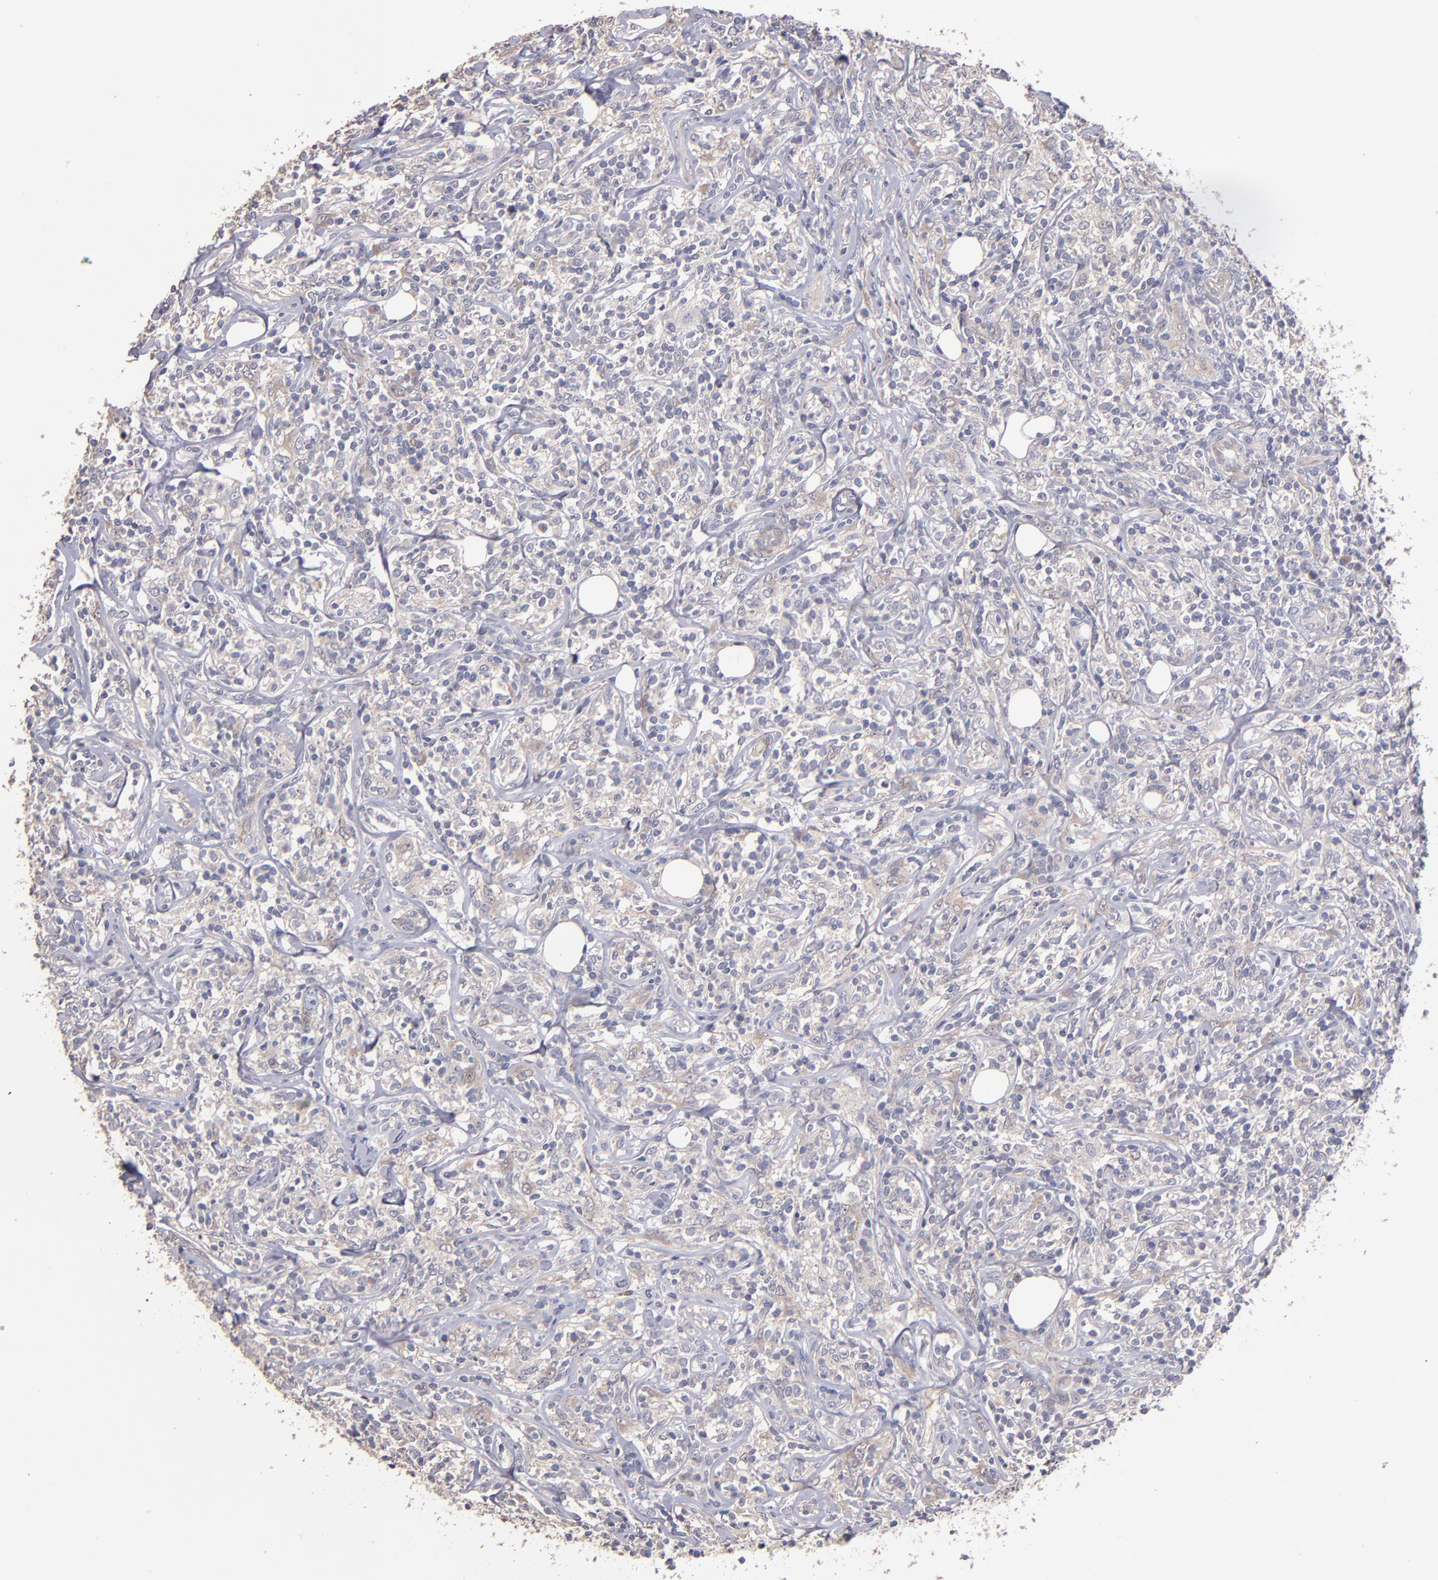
{"staining": {"intensity": "weak", "quantity": "25%-75%", "location": "cytoplasmic/membranous"}, "tissue": "lymphoma", "cell_type": "Tumor cells", "image_type": "cancer", "snomed": [{"axis": "morphology", "description": "Malignant lymphoma, non-Hodgkin's type, High grade"}, {"axis": "topography", "description": "Lymph node"}], "caption": "A micrograph of human malignant lymphoma, non-Hodgkin's type (high-grade) stained for a protein shows weak cytoplasmic/membranous brown staining in tumor cells.", "gene": "MAGEE1", "patient": {"sex": "female", "age": 84}}